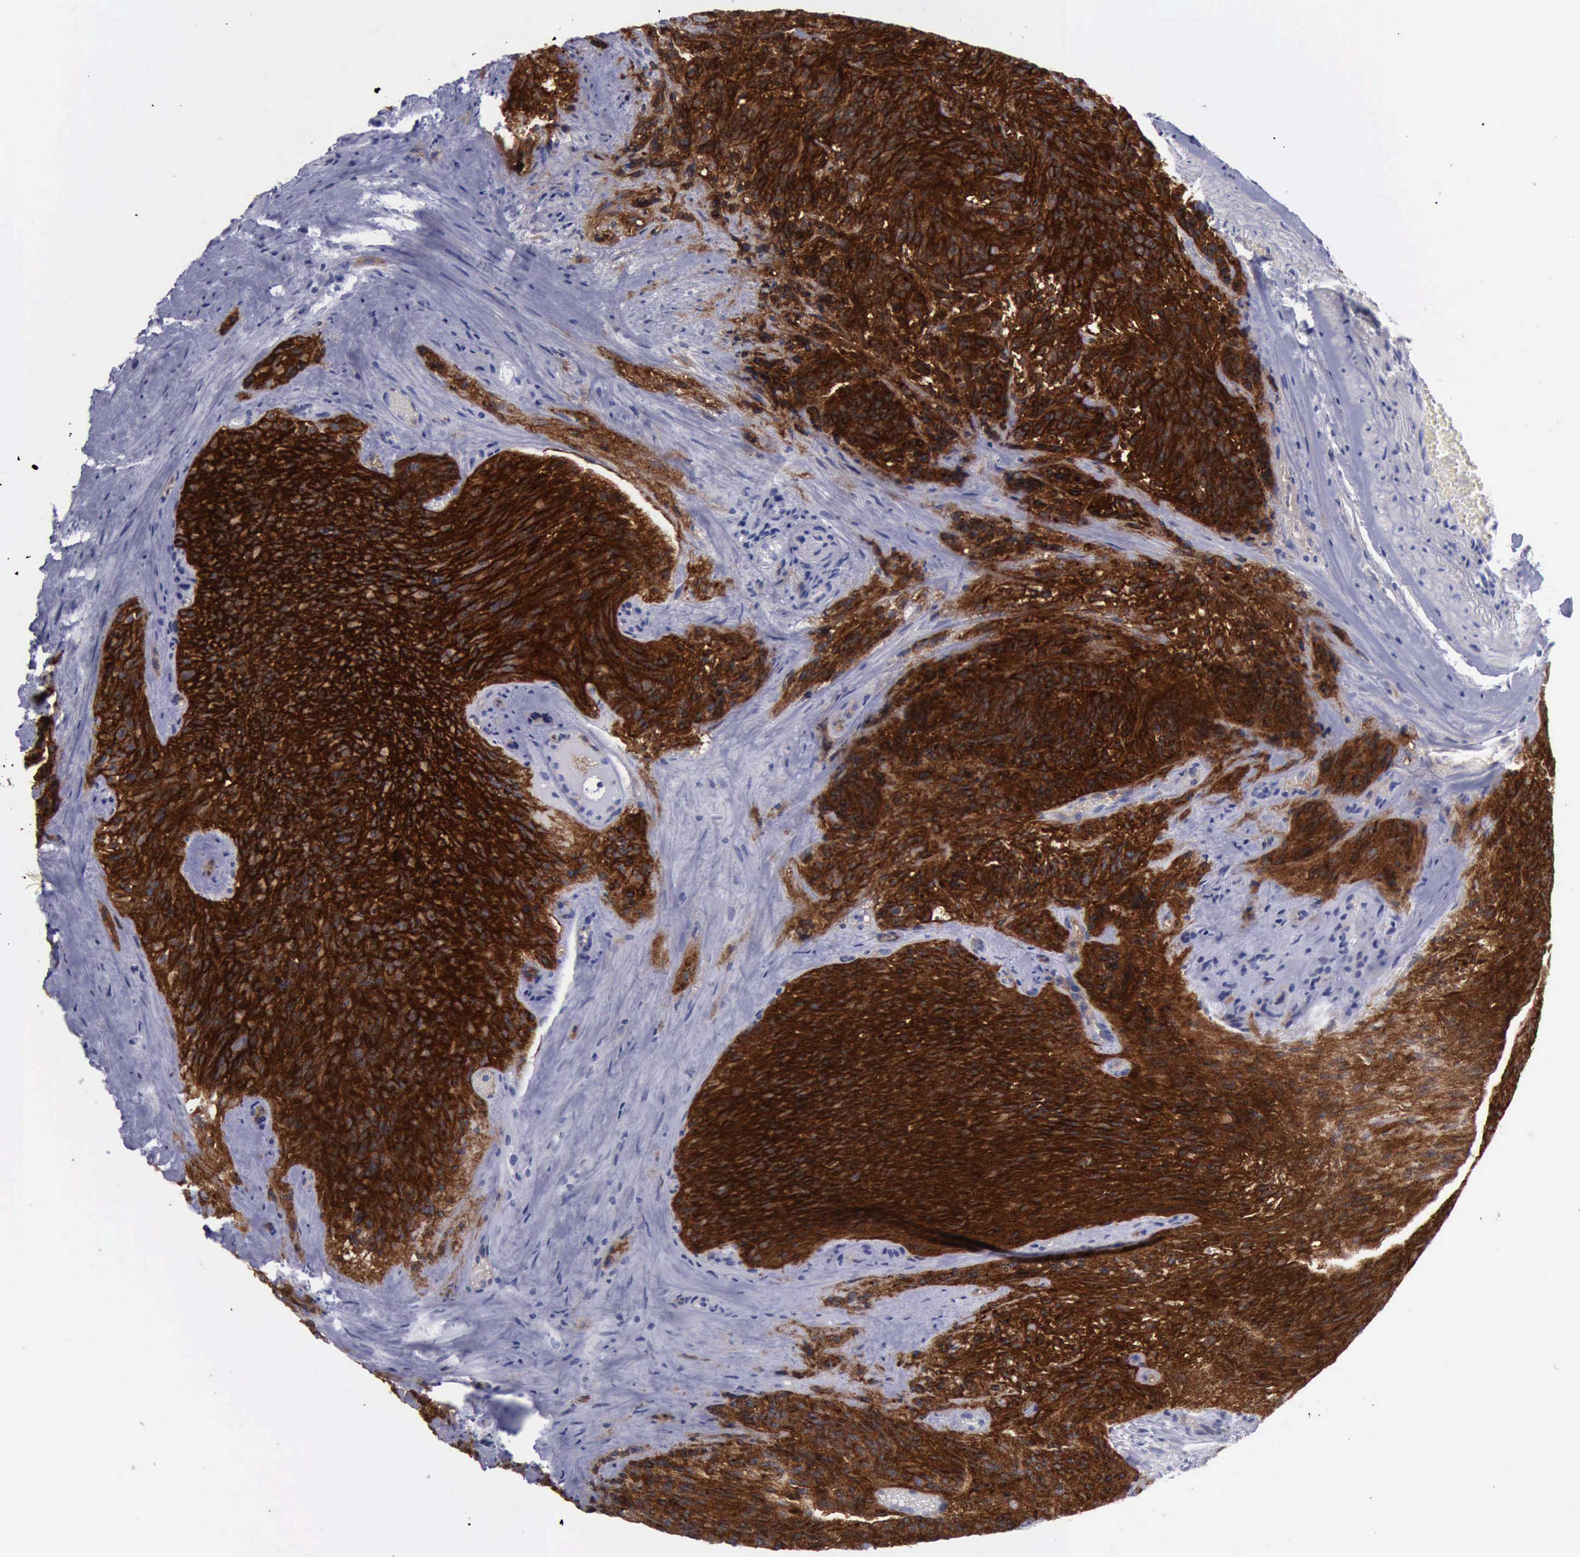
{"staining": {"intensity": "strong", "quantity": ">75%", "location": "cytoplasmic/membranous"}, "tissue": "glioma", "cell_type": "Tumor cells", "image_type": "cancer", "snomed": [{"axis": "morphology", "description": "Glioma, malignant, High grade"}, {"axis": "topography", "description": "Brain"}], "caption": "Malignant glioma (high-grade) tissue displays strong cytoplasmic/membranous staining in about >75% of tumor cells, visualized by immunohistochemistry.", "gene": "CDH2", "patient": {"sex": "male", "age": 36}}